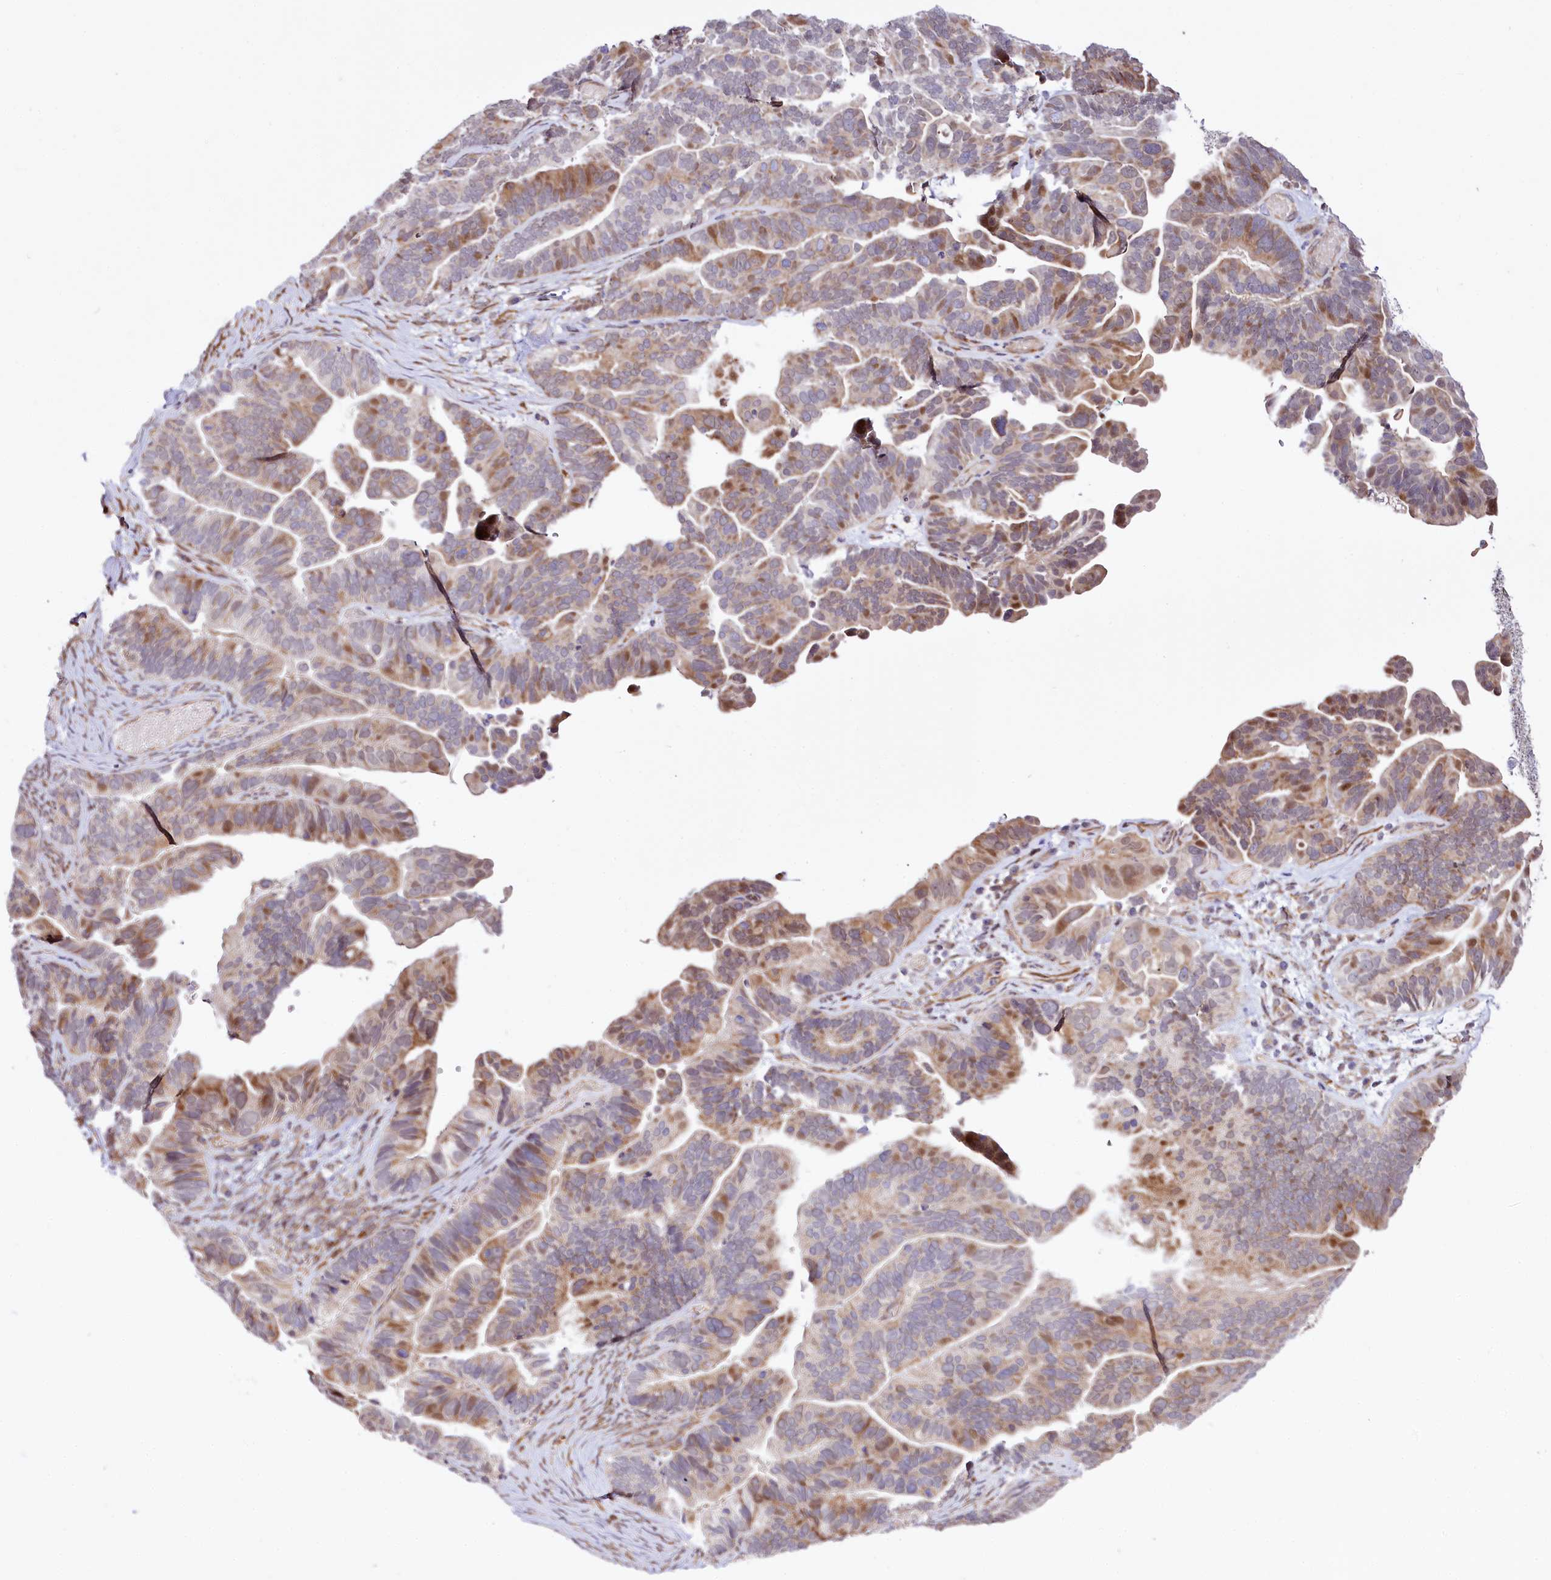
{"staining": {"intensity": "moderate", "quantity": "25%-75%", "location": "cytoplasmic/membranous,nuclear"}, "tissue": "ovarian cancer", "cell_type": "Tumor cells", "image_type": "cancer", "snomed": [{"axis": "morphology", "description": "Cystadenocarcinoma, serous, NOS"}, {"axis": "topography", "description": "Ovary"}], "caption": "Ovarian serous cystadenocarcinoma tissue reveals moderate cytoplasmic/membranous and nuclear staining in approximately 25%-75% of tumor cells, visualized by immunohistochemistry. (IHC, brightfield microscopy, high magnification).", "gene": "CUTC", "patient": {"sex": "female", "age": 56}}